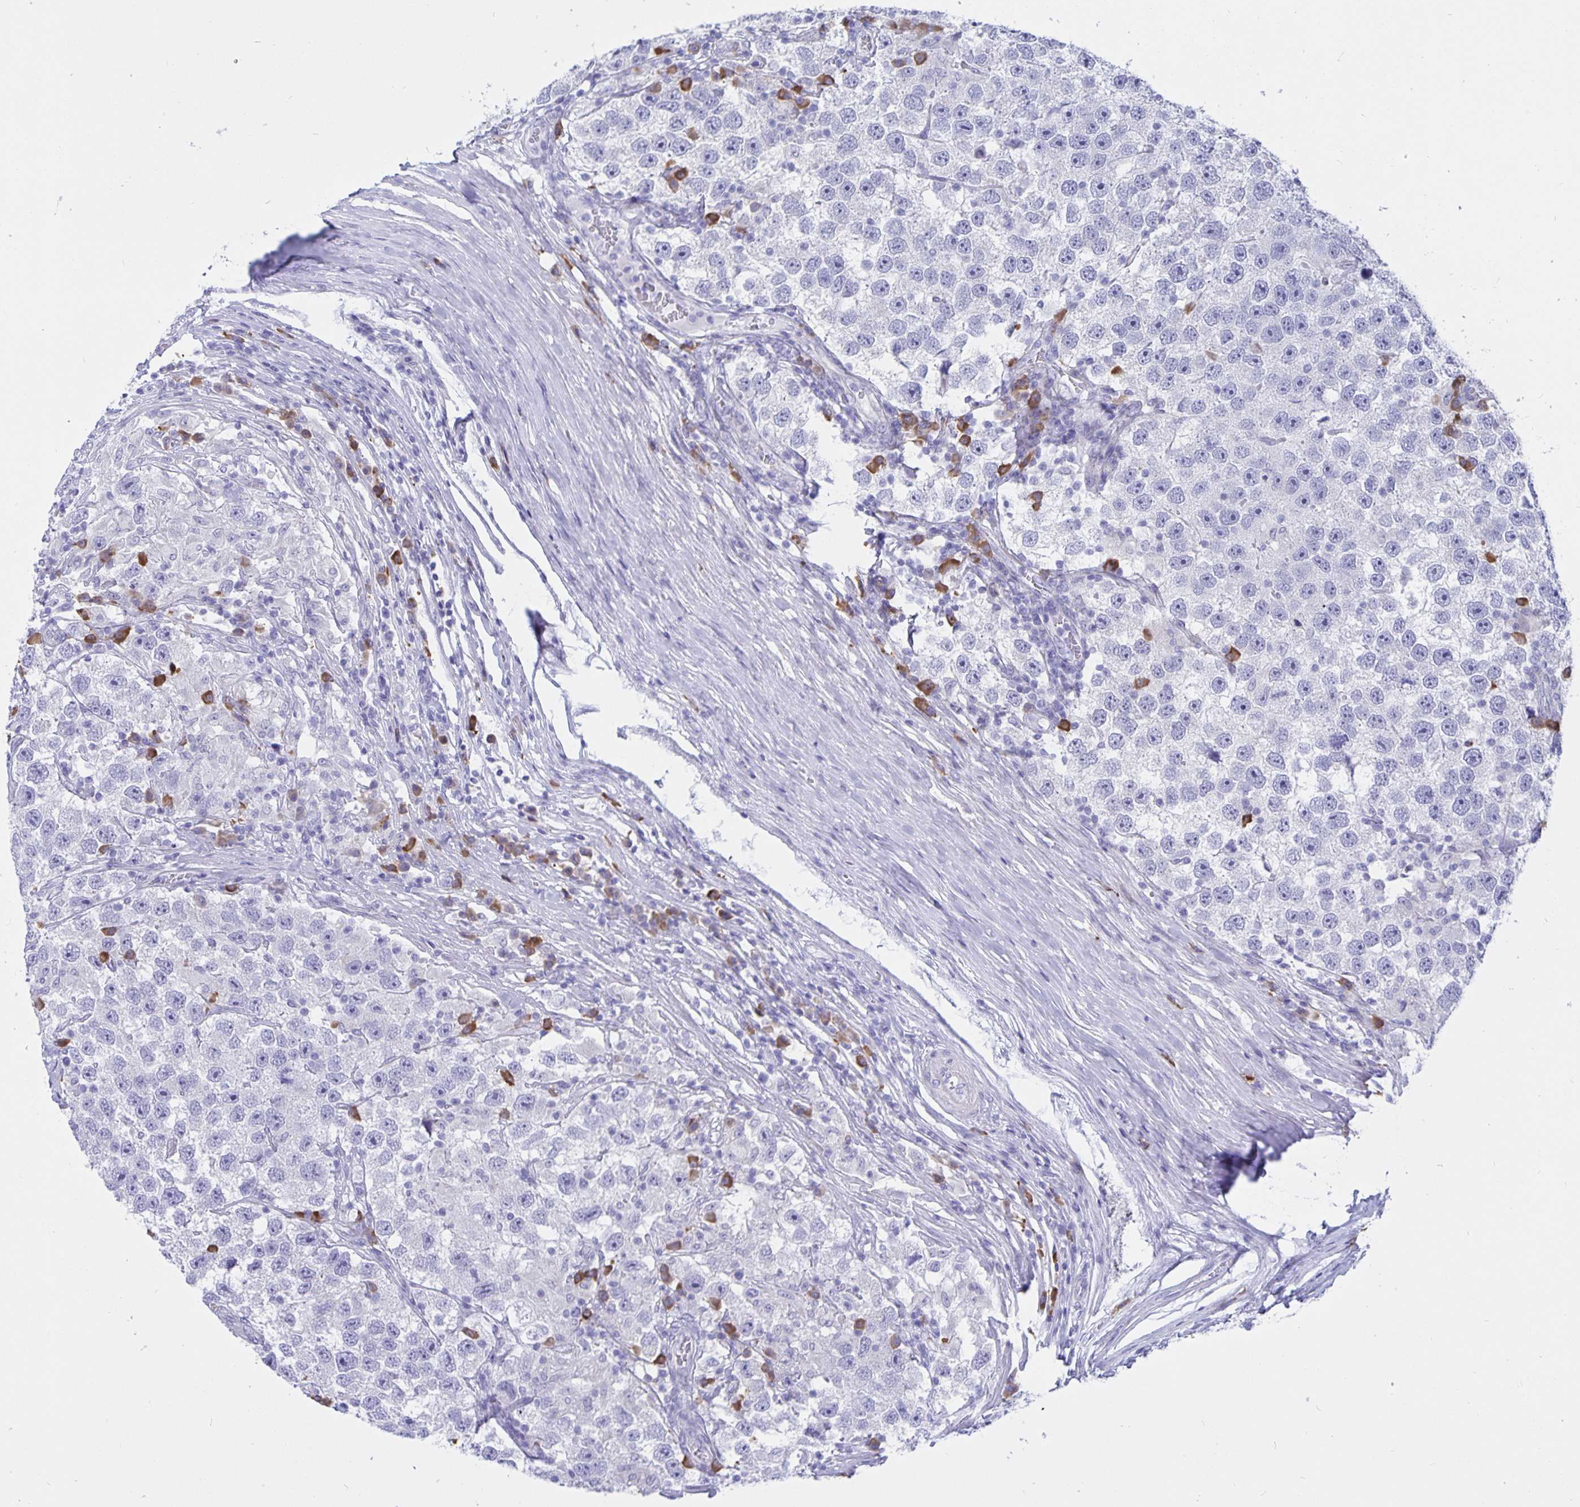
{"staining": {"intensity": "negative", "quantity": "none", "location": "none"}, "tissue": "testis cancer", "cell_type": "Tumor cells", "image_type": "cancer", "snomed": [{"axis": "morphology", "description": "Seminoma, NOS"}, {"axis": "topography", "description": "Testis"}], "caption": "Immunohistochemical staining of testis cancer (seminoma) exhibits no significant expression in tumor cells. (Stains: DAB immunohistochemistry with hematoxylin counter stain, Microscopy: brightfield microscopy at high magnification).", "gene": "ERMN", "patient": {"sex": "male", "age": 26}}